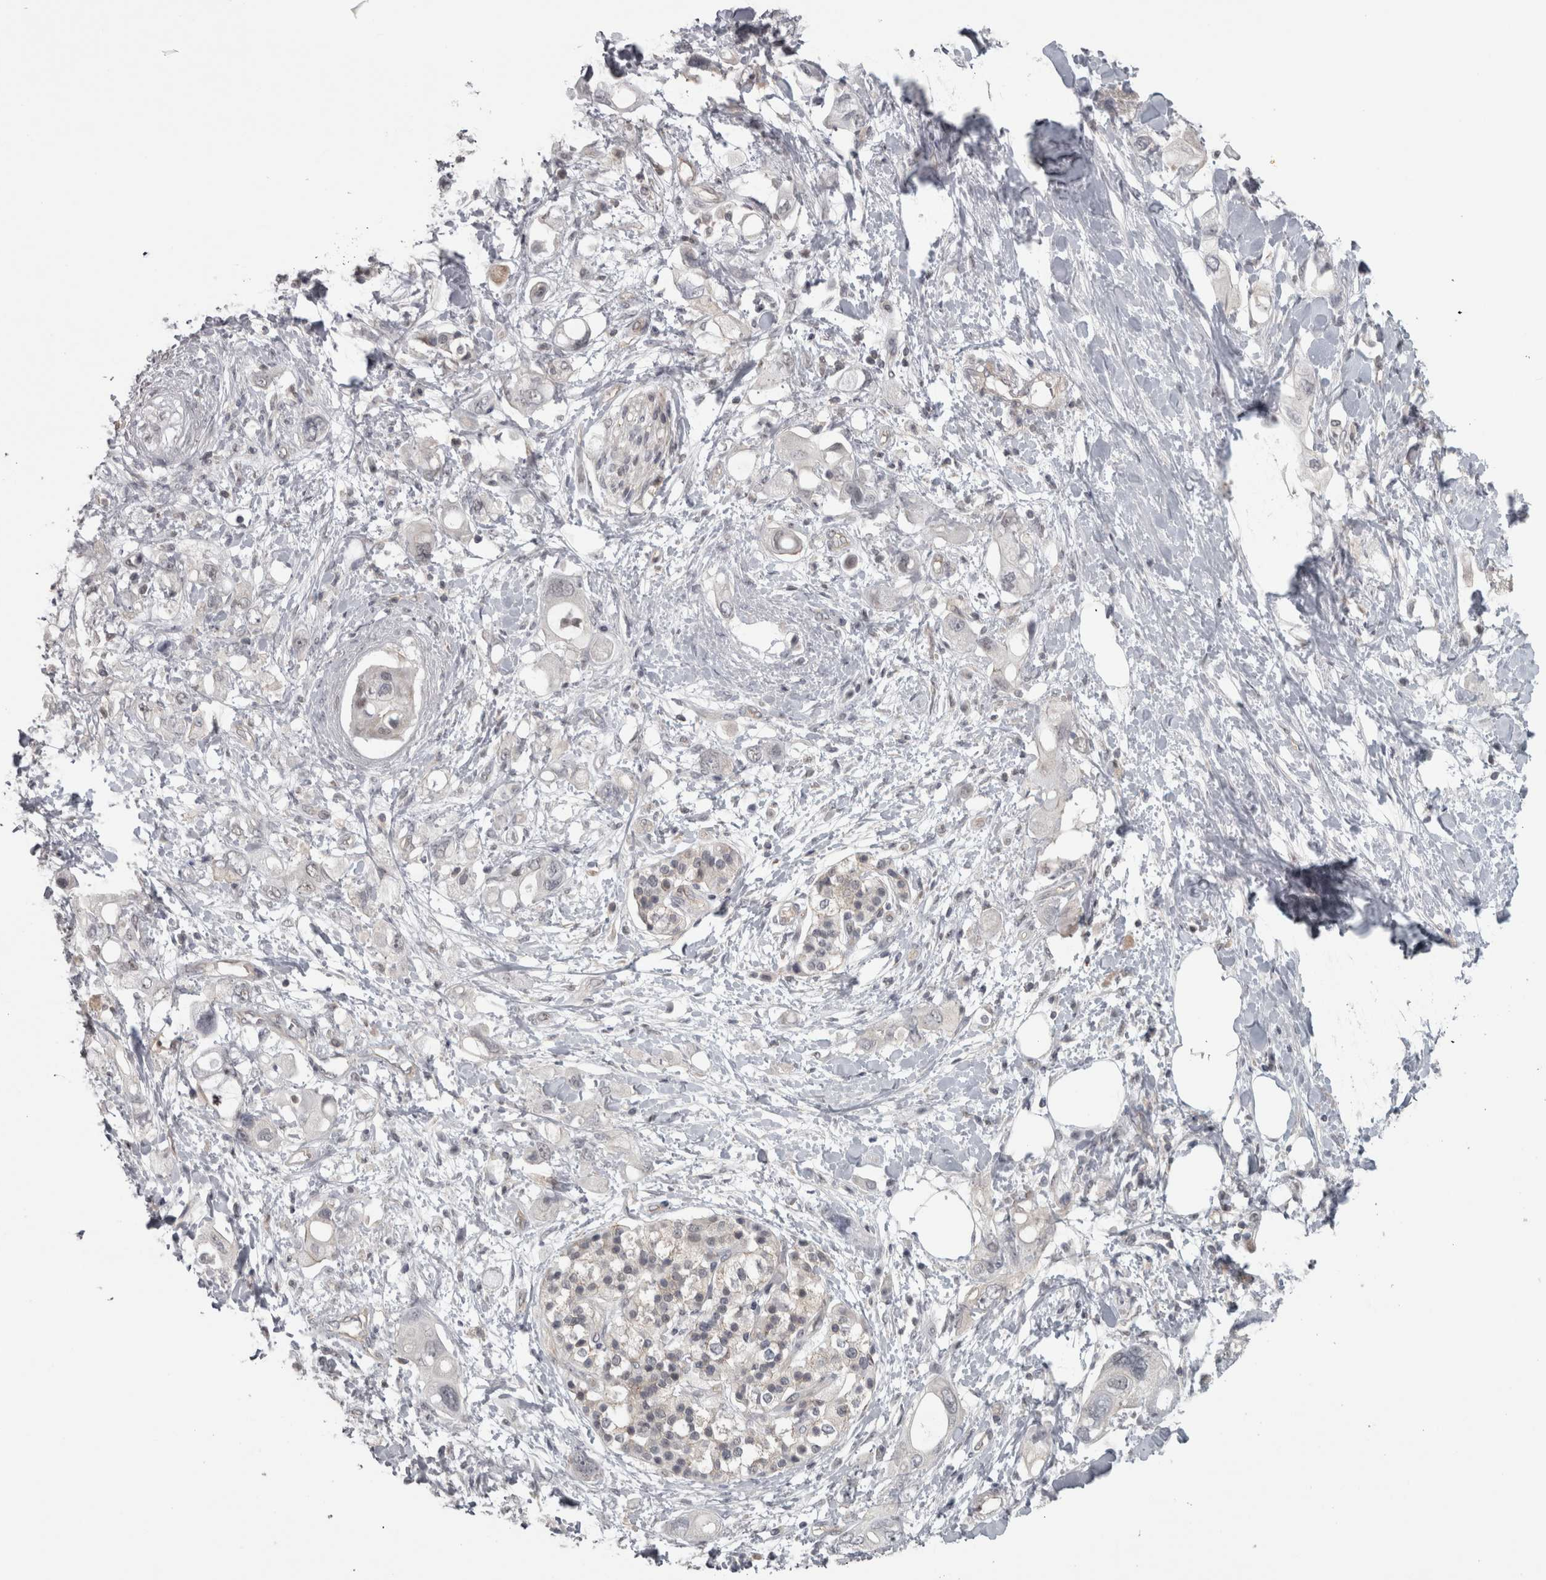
{"staining": {"intensity": "negative", "quantity": "none", "location": "none"}, "tissue": "pancreatic cancer", "cell_type": "Tumor cells", "image_type": "cancer", "snomed": [{"axis": "morphology", "description": "Adenocarcinoma, NOS"}, {"axis": "topography", "description": "Pancreas"}], "caption": "An immunohistochemistry photomicrograph of pancreatic cancer is shown. There is no staining in tumor cells of pancreatic cancer. (Stains: DAB immunohistochemistry with hematoxylin counter stain, Microscopy: brightfield microscopy at high magnification).", "gene": "PPP1R12B", "patient": {"sex": "female", "age": 56}}